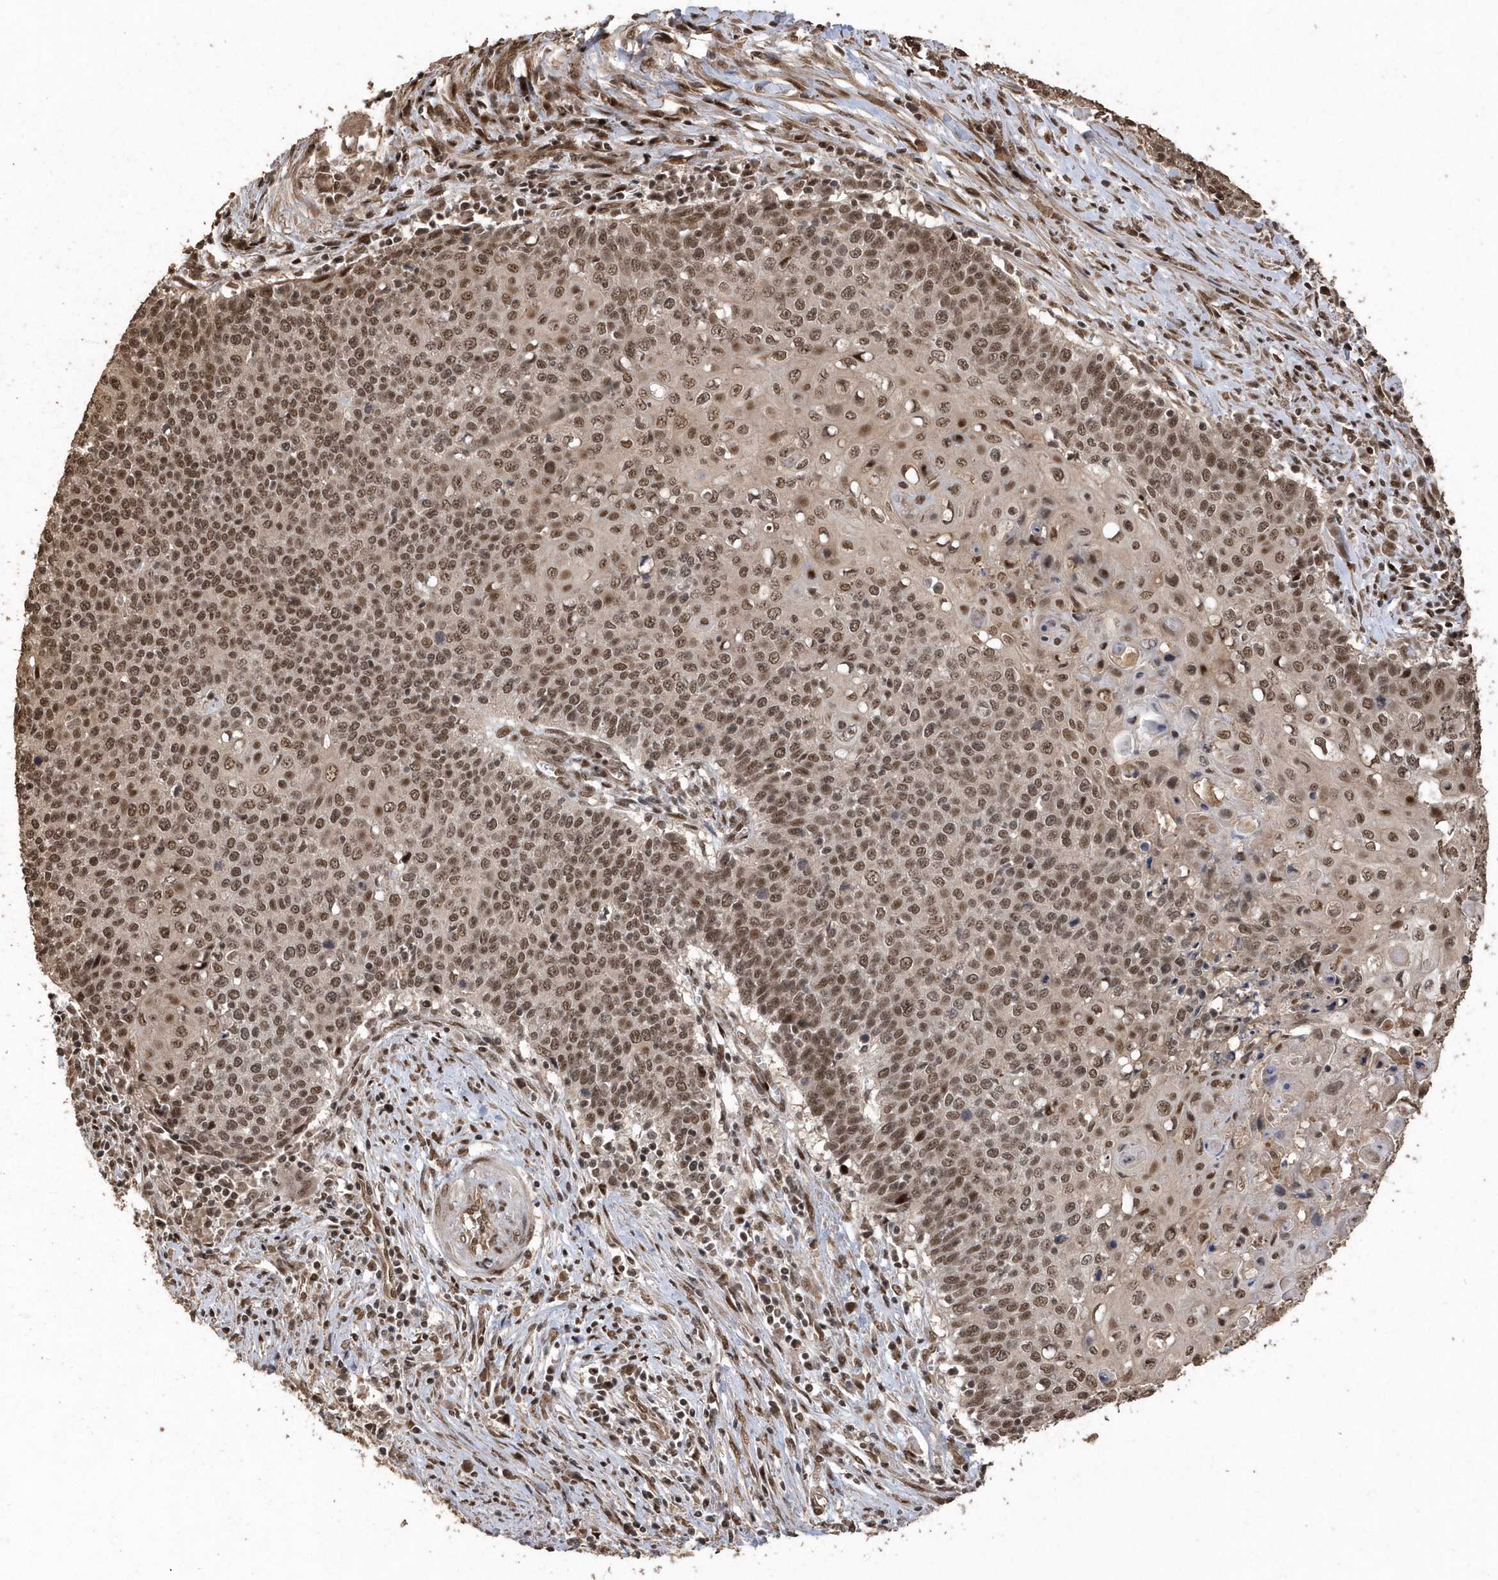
{"staining": {"intensity": "moderate", "quantity": ">75%", "location": "nuclear"}, "tissue": "cervical cancer", "cell_type": "Tumor cells", "image_type": "cancer", "snomed": [{"axis": "morphology", "description": "Squamous cell carcinoma, NOS"}, {"axis": "topography", "description": "Cervix"}], "caption": "Cervical squamous cell carcinoma was stained to show a protein in brown. There is medium levels of moderate nuclear positivity in about >75% of tumor cells. (brown staining indicates protein expression, while blue staining denotes nuclei).", "gene": "INTS12", "patient": {"sex": "female", "age": 39}}